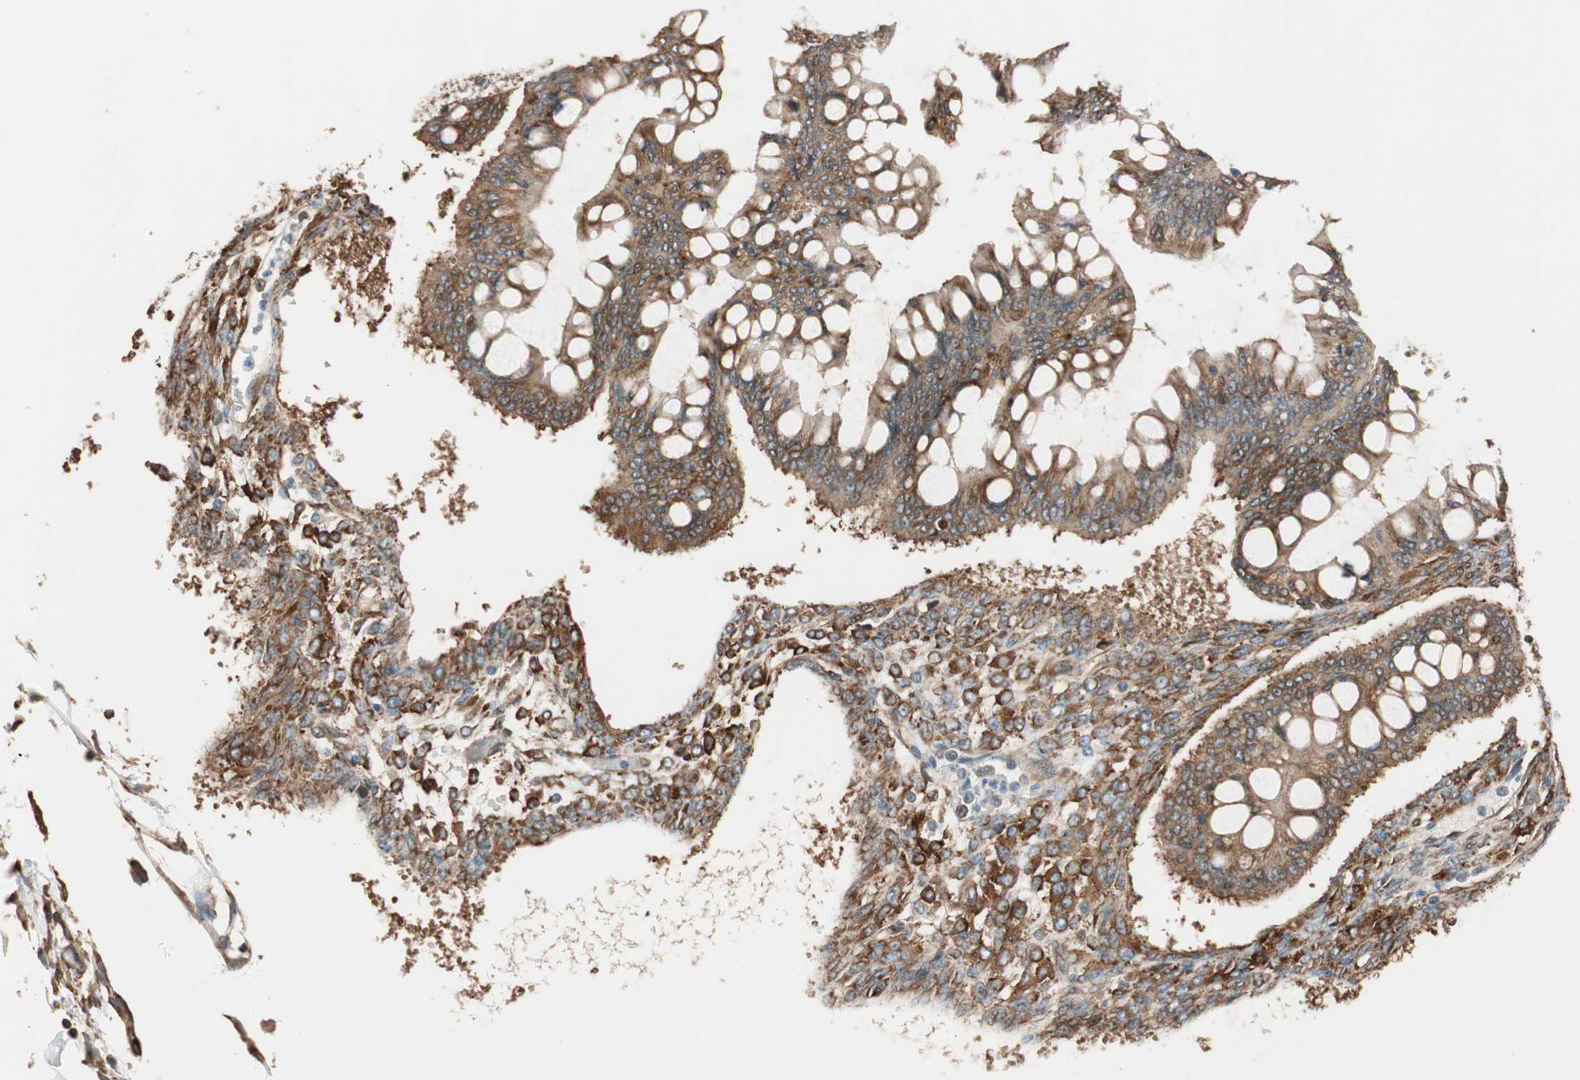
{"staining": {"intensity": "strong", "quantity": ">75%", "location": "cytoplasmic/membranous"}, "tissue": "ovarian cancer", "cell_type": "Tumor cells", "image_type": "cancer", "snomed": [{"axis": "morphology", "description": "Cystadenocarcinoma, mucinous, NOS"}, {"axis": "topography", "description": "Ovary"}], "caption": "A brown stain shows strong cytoplasmic/membranous expression of a protein in ovarian cancer tumor cells.", "gene": "WASL", "patient": {"sex": "female", "age": 73}}